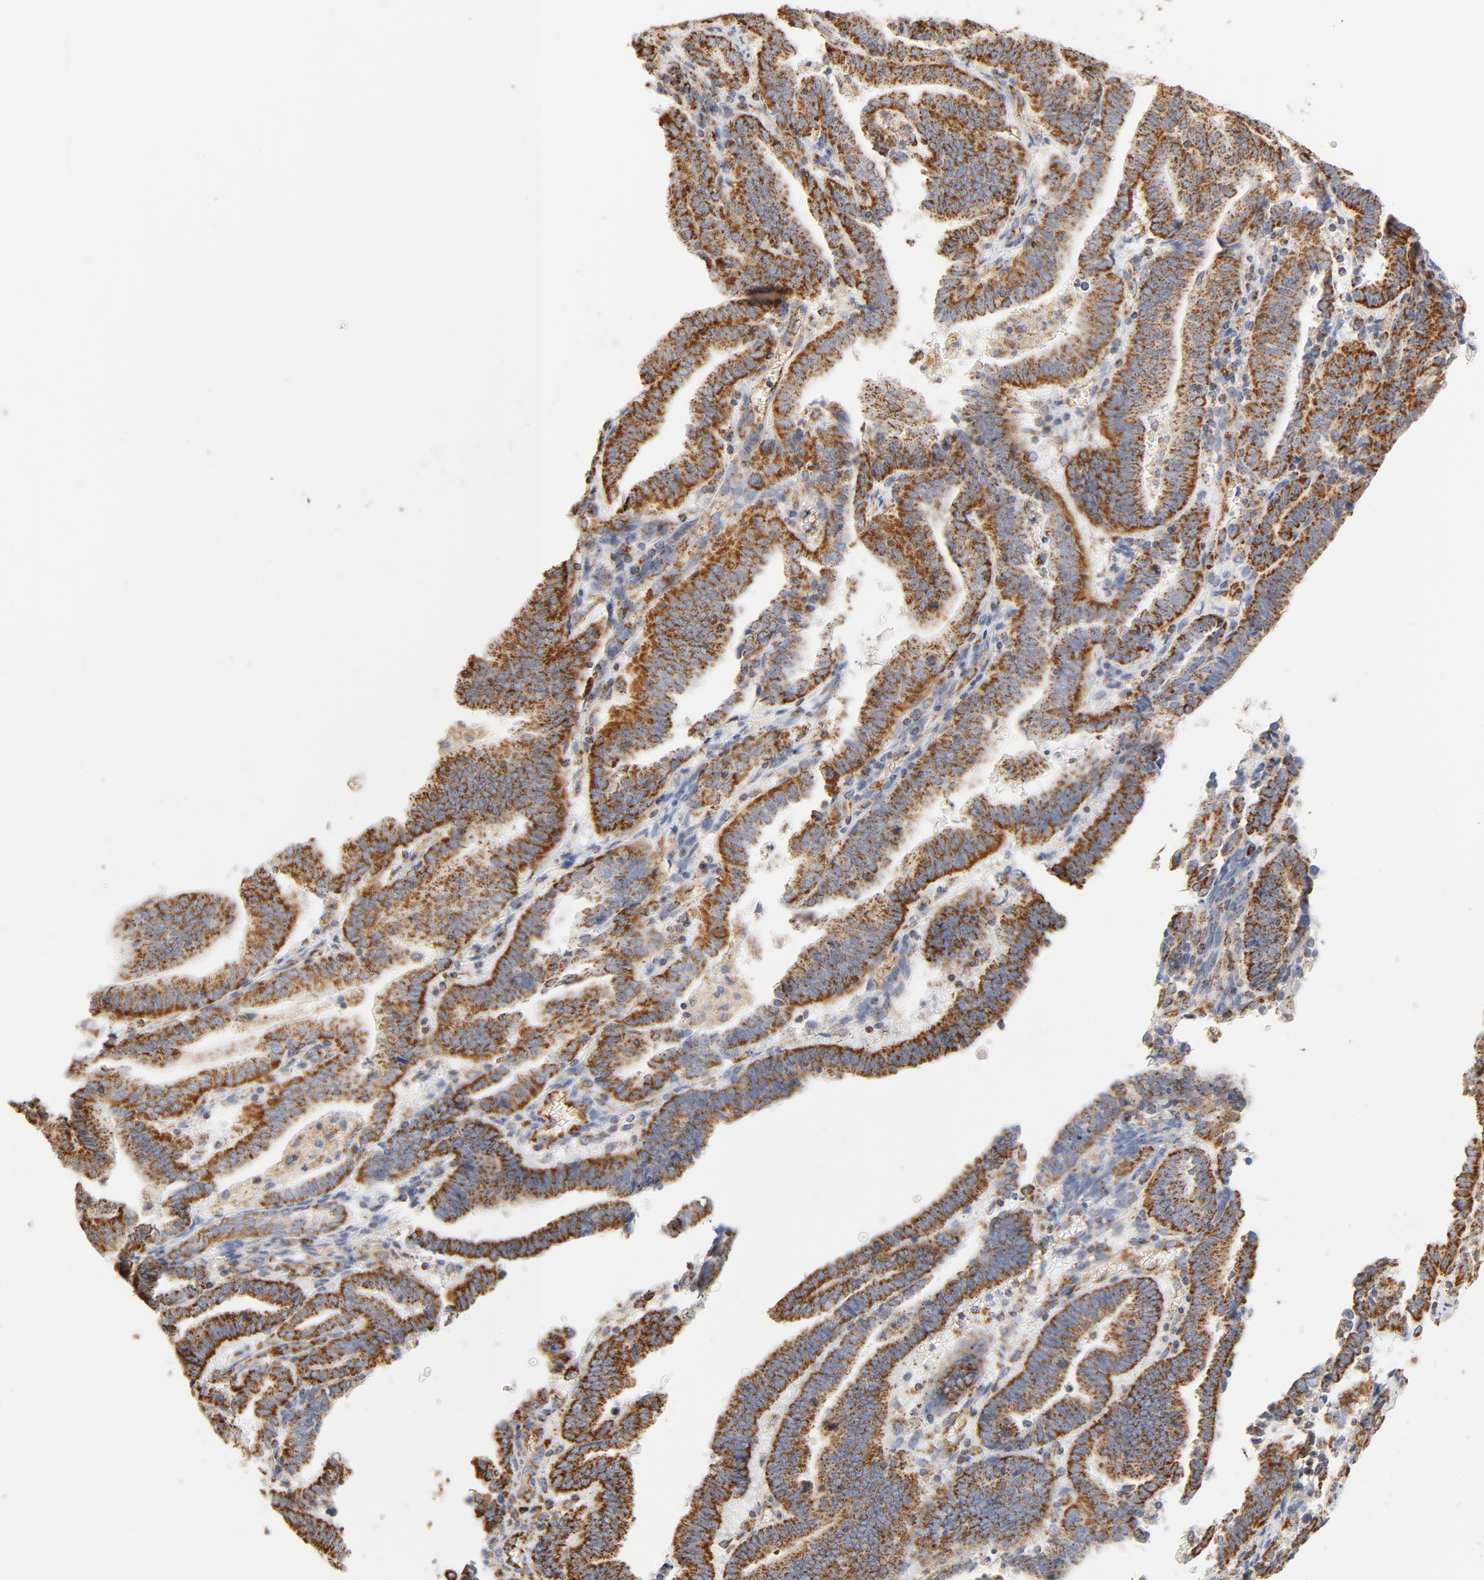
{"staining": {"intensity": "strong", "quantity": ">75%", "location": "cytoplasmic/membranous"}, "tissue": "endometrial cancer", "cell_type": "Tumor cells", "image_type": "cancer", "snomed": [{"axis": "morphology", "description": "Adenocarcinoma, NOS"}, {"axis": "topography", "description": "Uterus"}], "caption": "High-power microscopy captured an IHC photomicrograph of adenocarcinoma (endometrial), revealing strong cytoplasmic/membranous positivity in about >75% of tumor cells. The protein of interest is stained brown, and the nuclei are stained in blue (DAB IHC with brightfield microscopy, high magnification).", "gene": "COX4I1", "patient": {"sex": "female", "age": 83}}